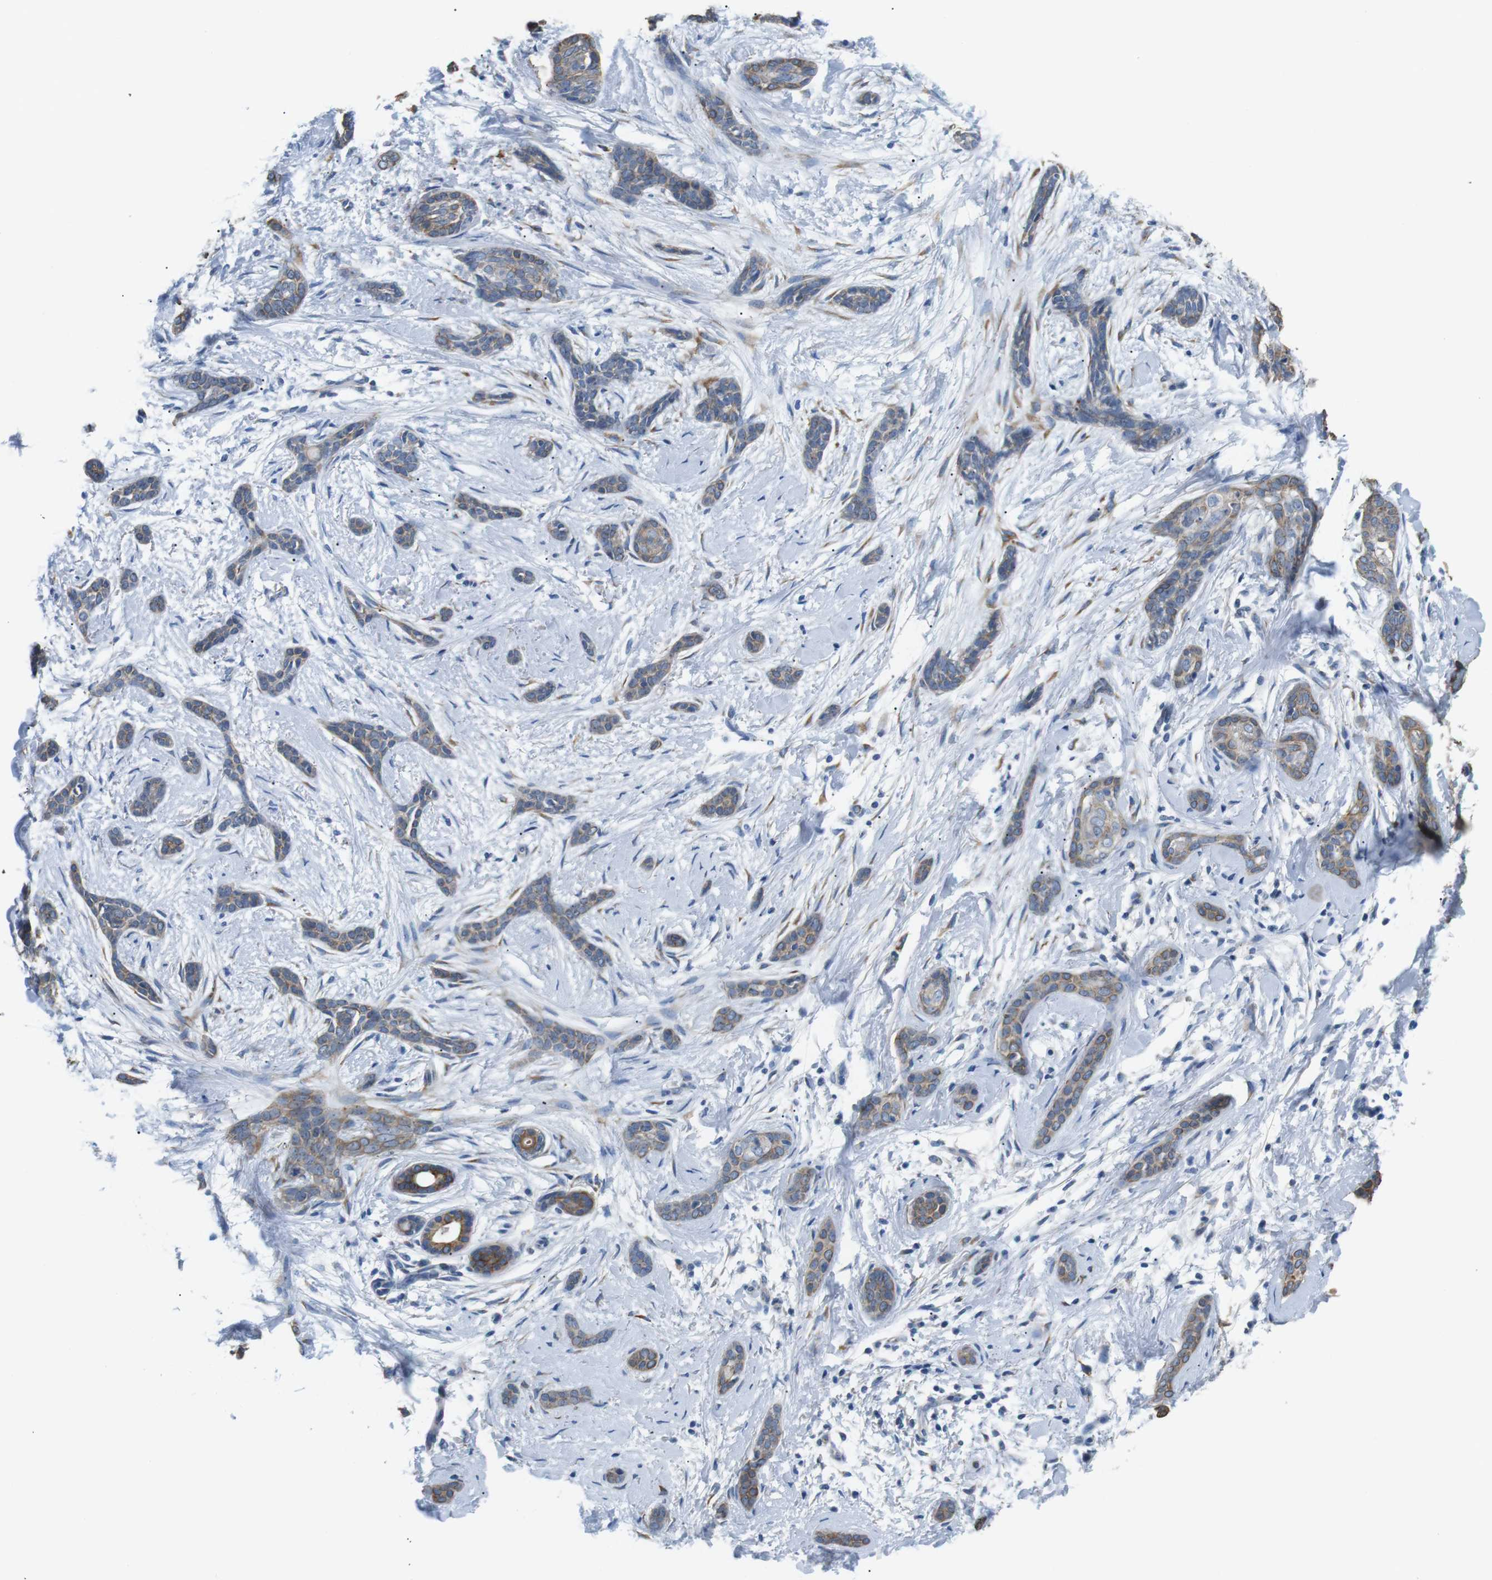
{"staining": {"intensity": "weak", "quantity": "25%-75%", "location": "cytoplasmic/membranous"}, "tissue": "skin cancer", "cell_type": "Tumor cells", "image_type": "cancer", "snomed": [{"axis": "morphology", "description": "Basal cell carcinoma"}, {"axis": "morphology", "description": "Adnexal tumor, benign"}, {"axis": "topography", "description": "Skin"}], "caption": "A high-resolution photomicrograph shows immunohistochemistry (IHC) staining of benign adnexal tumor (skin), which shows weak cytoplasmic/membranous staining in about 25%-75% of tumor cells. The staining is performed using DAB (3,3'-diaminobenzidine) brown chromogen to label protein expression. The nuclei are counter-stained blue using hematoxylin.", "gene": "UNC5CL", "patient": {"sex": "female", "age": 42}}